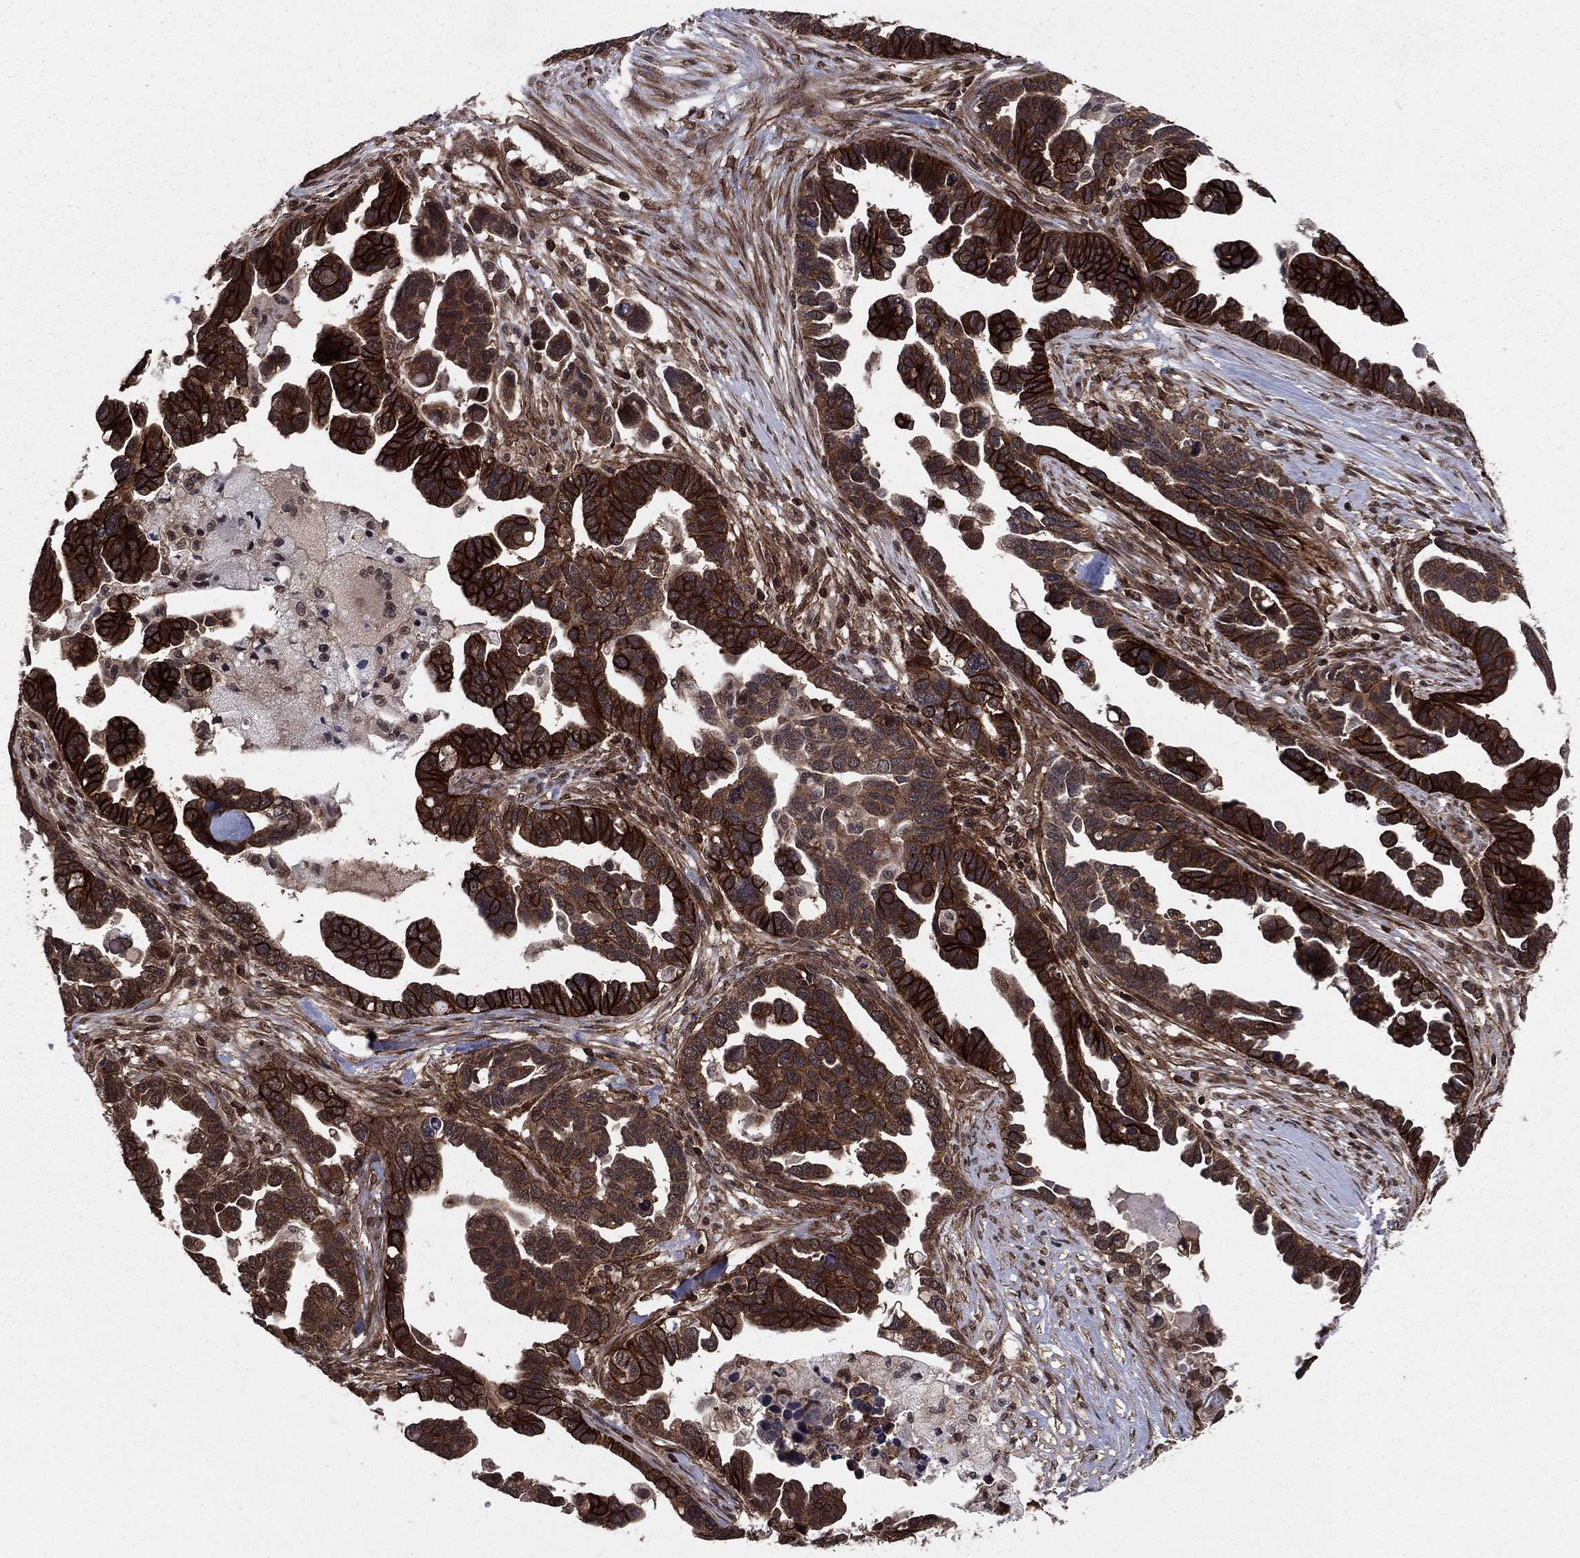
{"staining": {"intensity": "strong", "quantity": ">75%", "location": "cytoplasmic/membranous"}, "tissue": "ovarian cancer", "cell_type": "Tumor cells", "image_type": "cancer", "snomed": [{"axis": "morphology", "description": "Cystadenocarcinoma, serous, NOS"}, {"axis": "topography", "description": "Ovary"}], "caption": "The immunohistochemical stain shows strong cytoplasmic/membranous expression in tumor cells of ovarian cancer (serous cystadenocarcinoma) tissue.", "gene": "SSX2IP", "patient": {"sex": "female", "age": 54}}